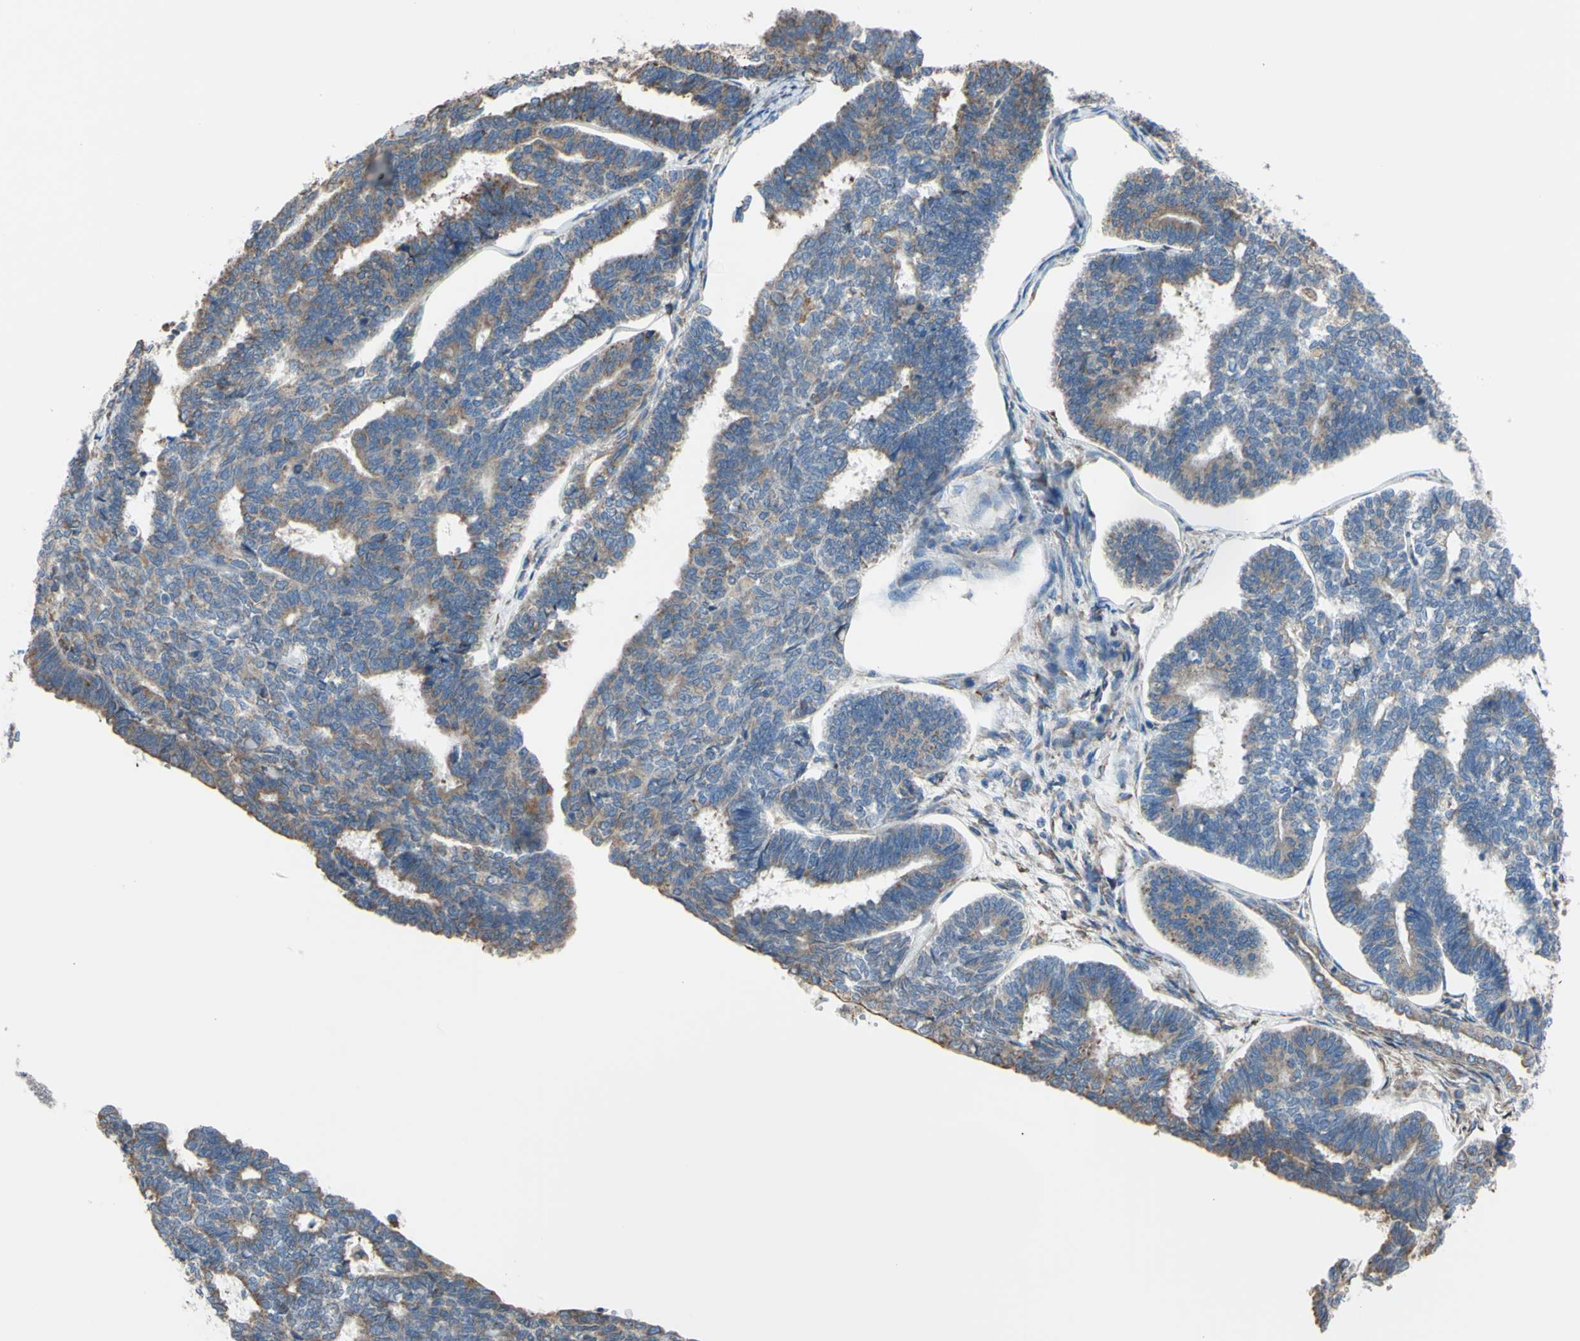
{"staining": {"intensity": "moderate", "quantity": ">75%", "location": "cytoplasmic/membranous"}, "tissue": "endometrial cancer", "cell_type": "Tumor cells", "image_type": "cancer", "snomed": [{"axis": "morphology", "description": "Adenocarcinoma, NOS"}, {"axis": "topography", "description": "Endometrium"}], "caption": "Adenocarcinoma (endometrial) tissue displays moderate cytoplasmic/membranous positivity in about >75% of tumor cells The staining was performed using DAB to visualize the protein expression in brown, while the nuclei were stained in blue with hematoxylin (Magnification: 20x).", "gene": "BMF", "patient": {"sex": "female", "age": 70}}